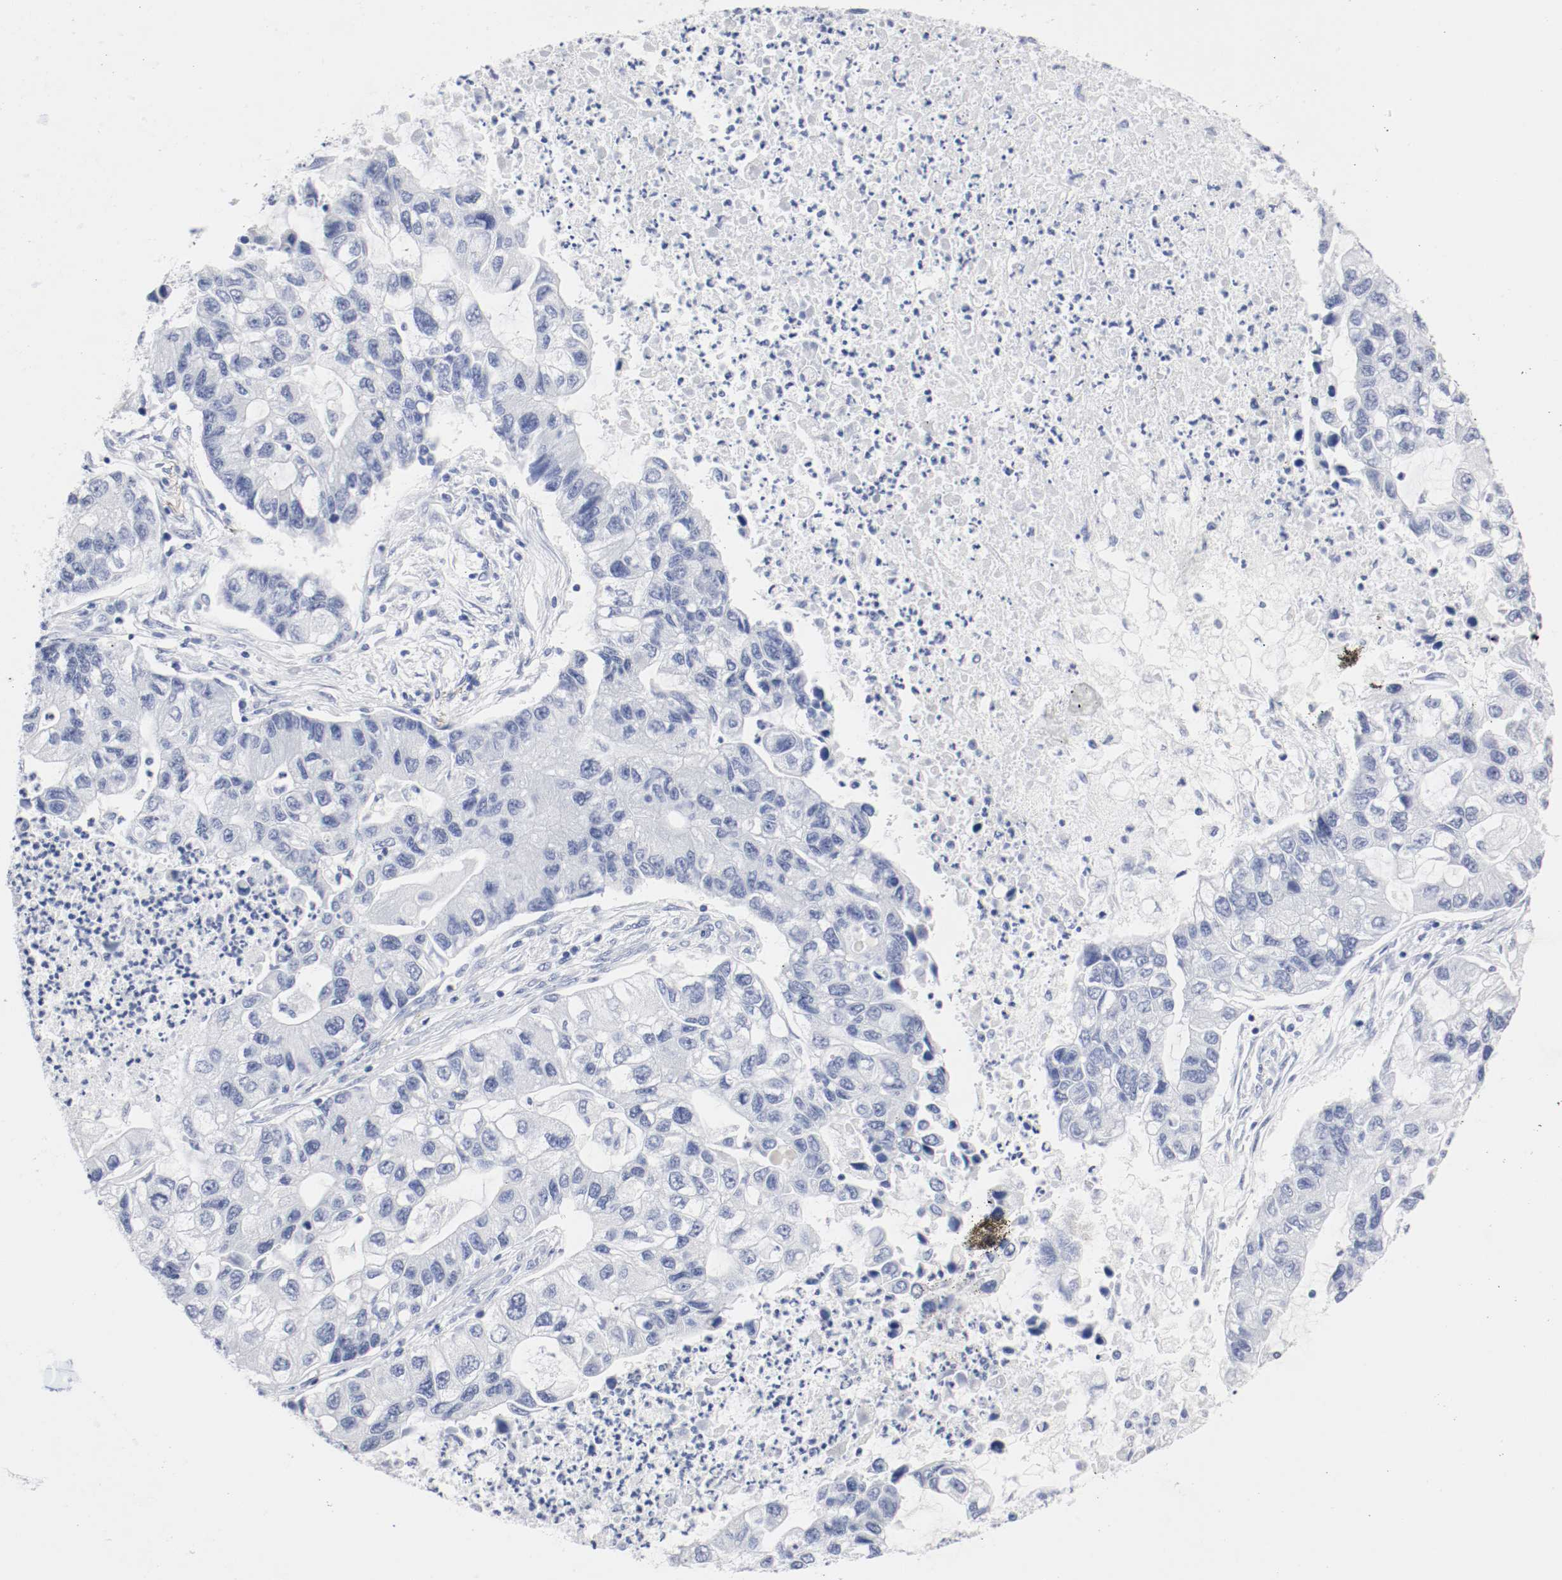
{"staining": {"intensity": "negative", "quantity": "none", "location": "none"}, "tissue": "lung cancer", "cell_type": "Tumor cells", "image_type": "cancer", "snomed": [{"axis": "morphology", "description": "Adenocarcinoma, NOS"}, {"axis": "topography", "description": "Lung"}], "caption": "Immunohistochemistry micrograph of neoplastic tissue: lung cancer (adenocarcinoma) stained with DAB (3,3'-diaminobenzidine) displays no significant protein staining in tumor cells.", "gene": "GAD1", "patient": {"sex": "female", "age": 51}}